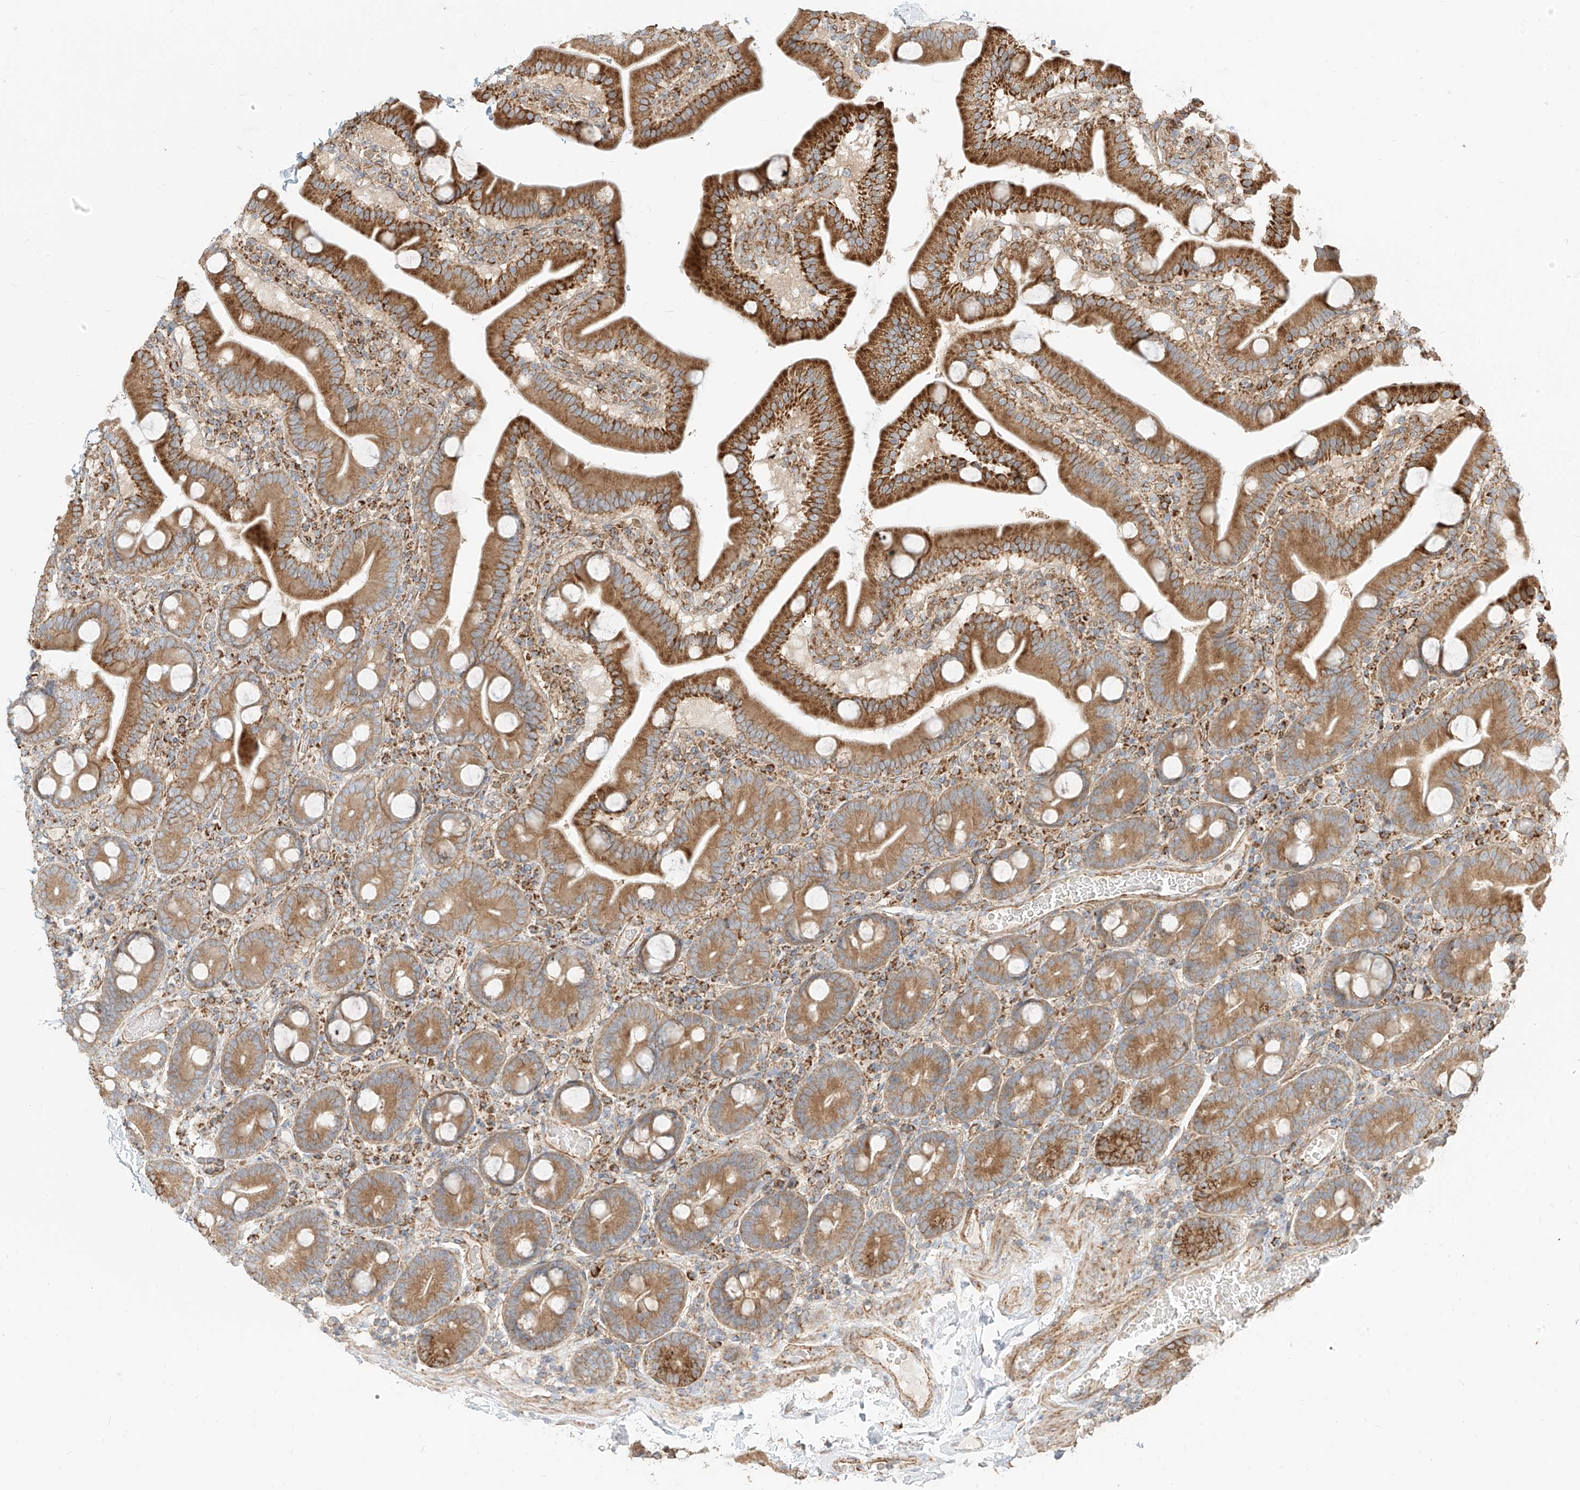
{"staining": {"intensity": "strong", "quantity": ">75%", "location": "cytoplasmic/membranous"}, "tissue": "duodenum", "cell_type": "Glandular cells", "image_type": "normal", "snomed": [{"axis": "morphology", "description": "Normal tissue, NOS"}, {"axis": "topography", "description": "Duodenum"}], "caption": "An immunohistochemistry micrograph of normal tissue is shown. Protein staining in brown shows strong cytoplasmic/membranous positivity in duodenum within glandular cells.", "gene": "PLCL1", "patient": {"sex": "male", "age": 55}}